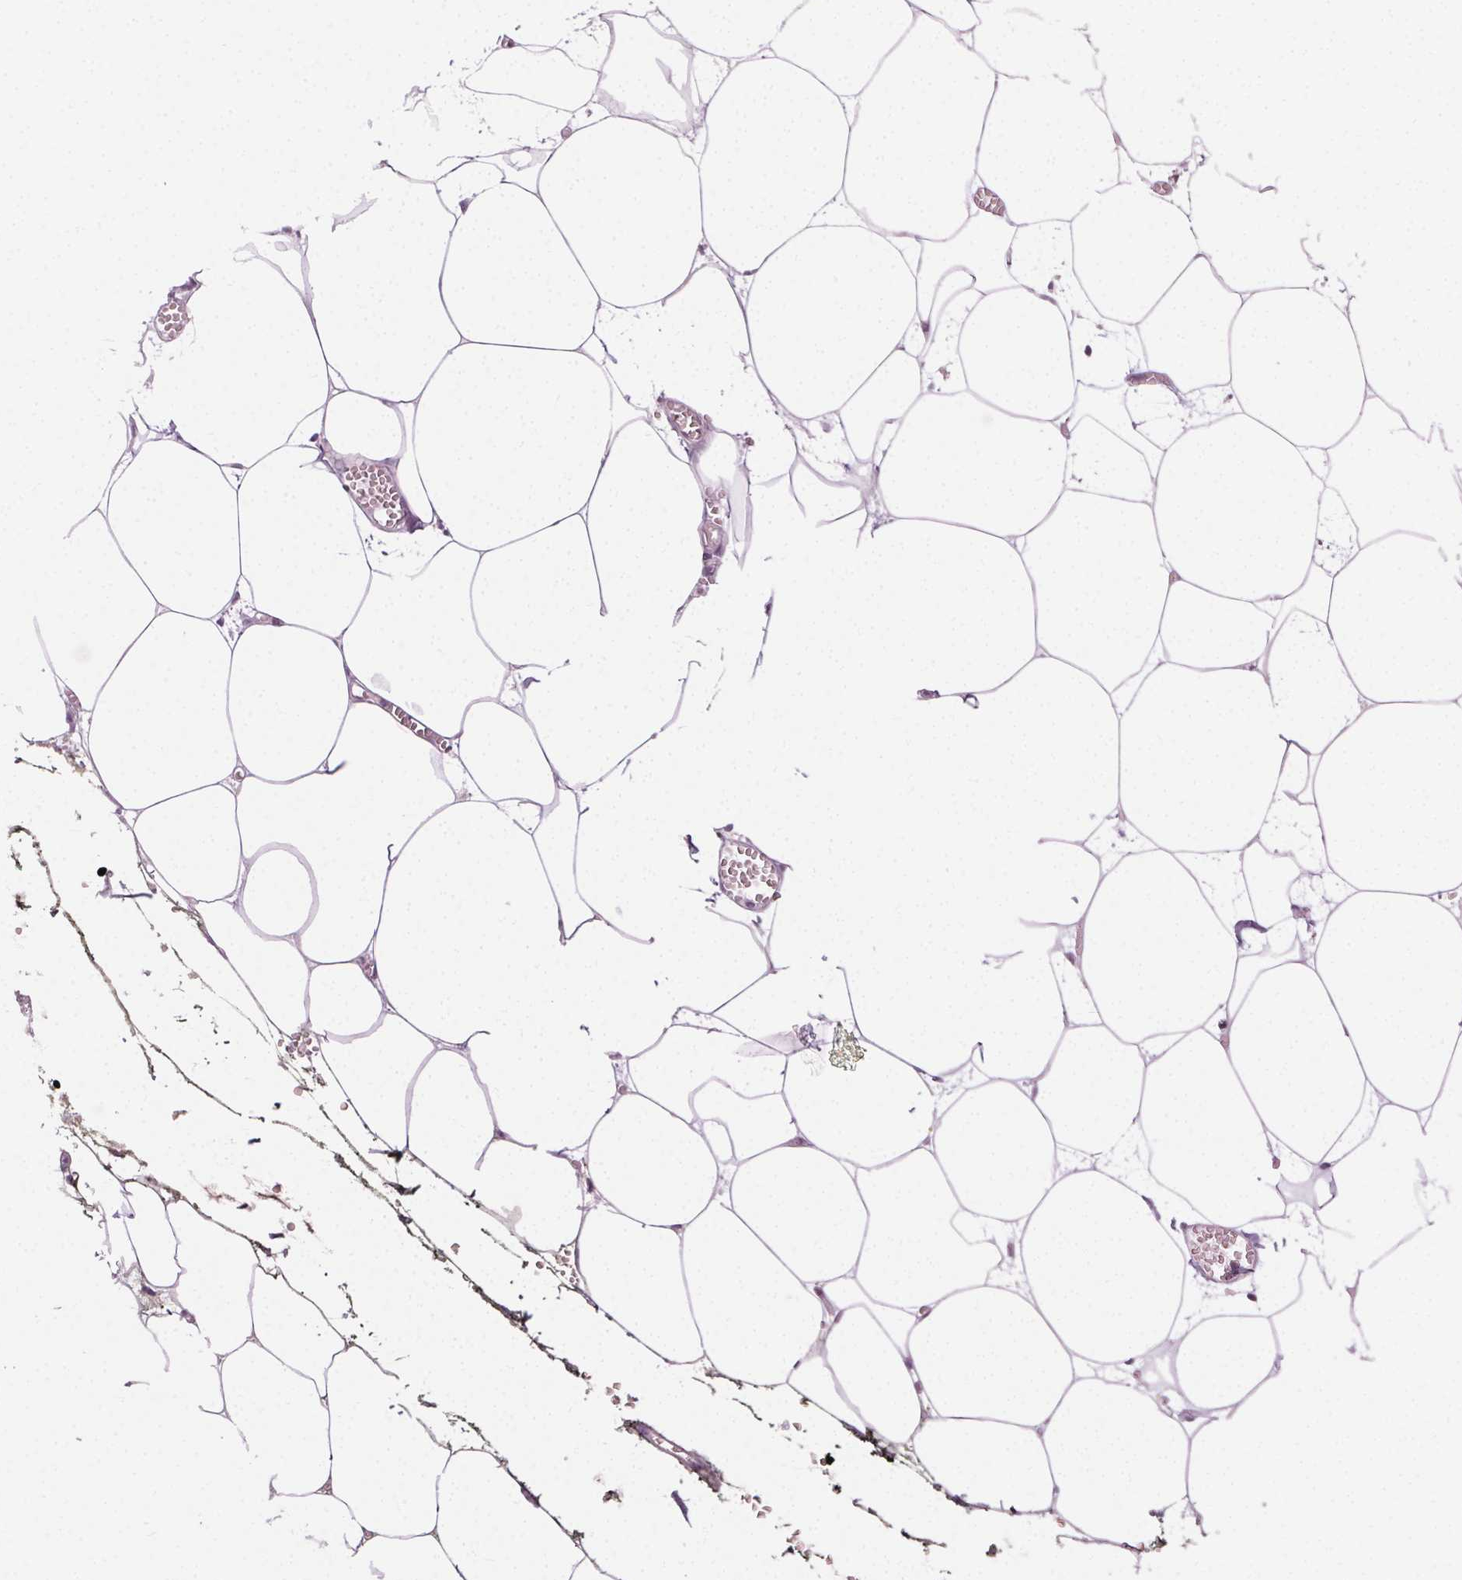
{"staining": {"intensity": "negative", "quantity": "none", "location": "none"}, "tissue": "adipose tissue", "cell_type": "Adipocytes", "image_type": "normal", "snomed": [{"axis": "morphology", "description": "Normal tissue, NOS"}, {"axis": "topography", "description": "Adipose tissue"}, {"axis": "topography", "description": "Pancreas"}, {"axis": "topography", "description": "Peripheral nerve tissue"}], "caption": "Immunohistochemistry histopathology image of unremarkable adipose tissue: human adipose tissue stained with DAB displays no significant protein positivity in adipocytes.", "gene": "AIF1L", "patient": {"sex": "female", "age": 58}}